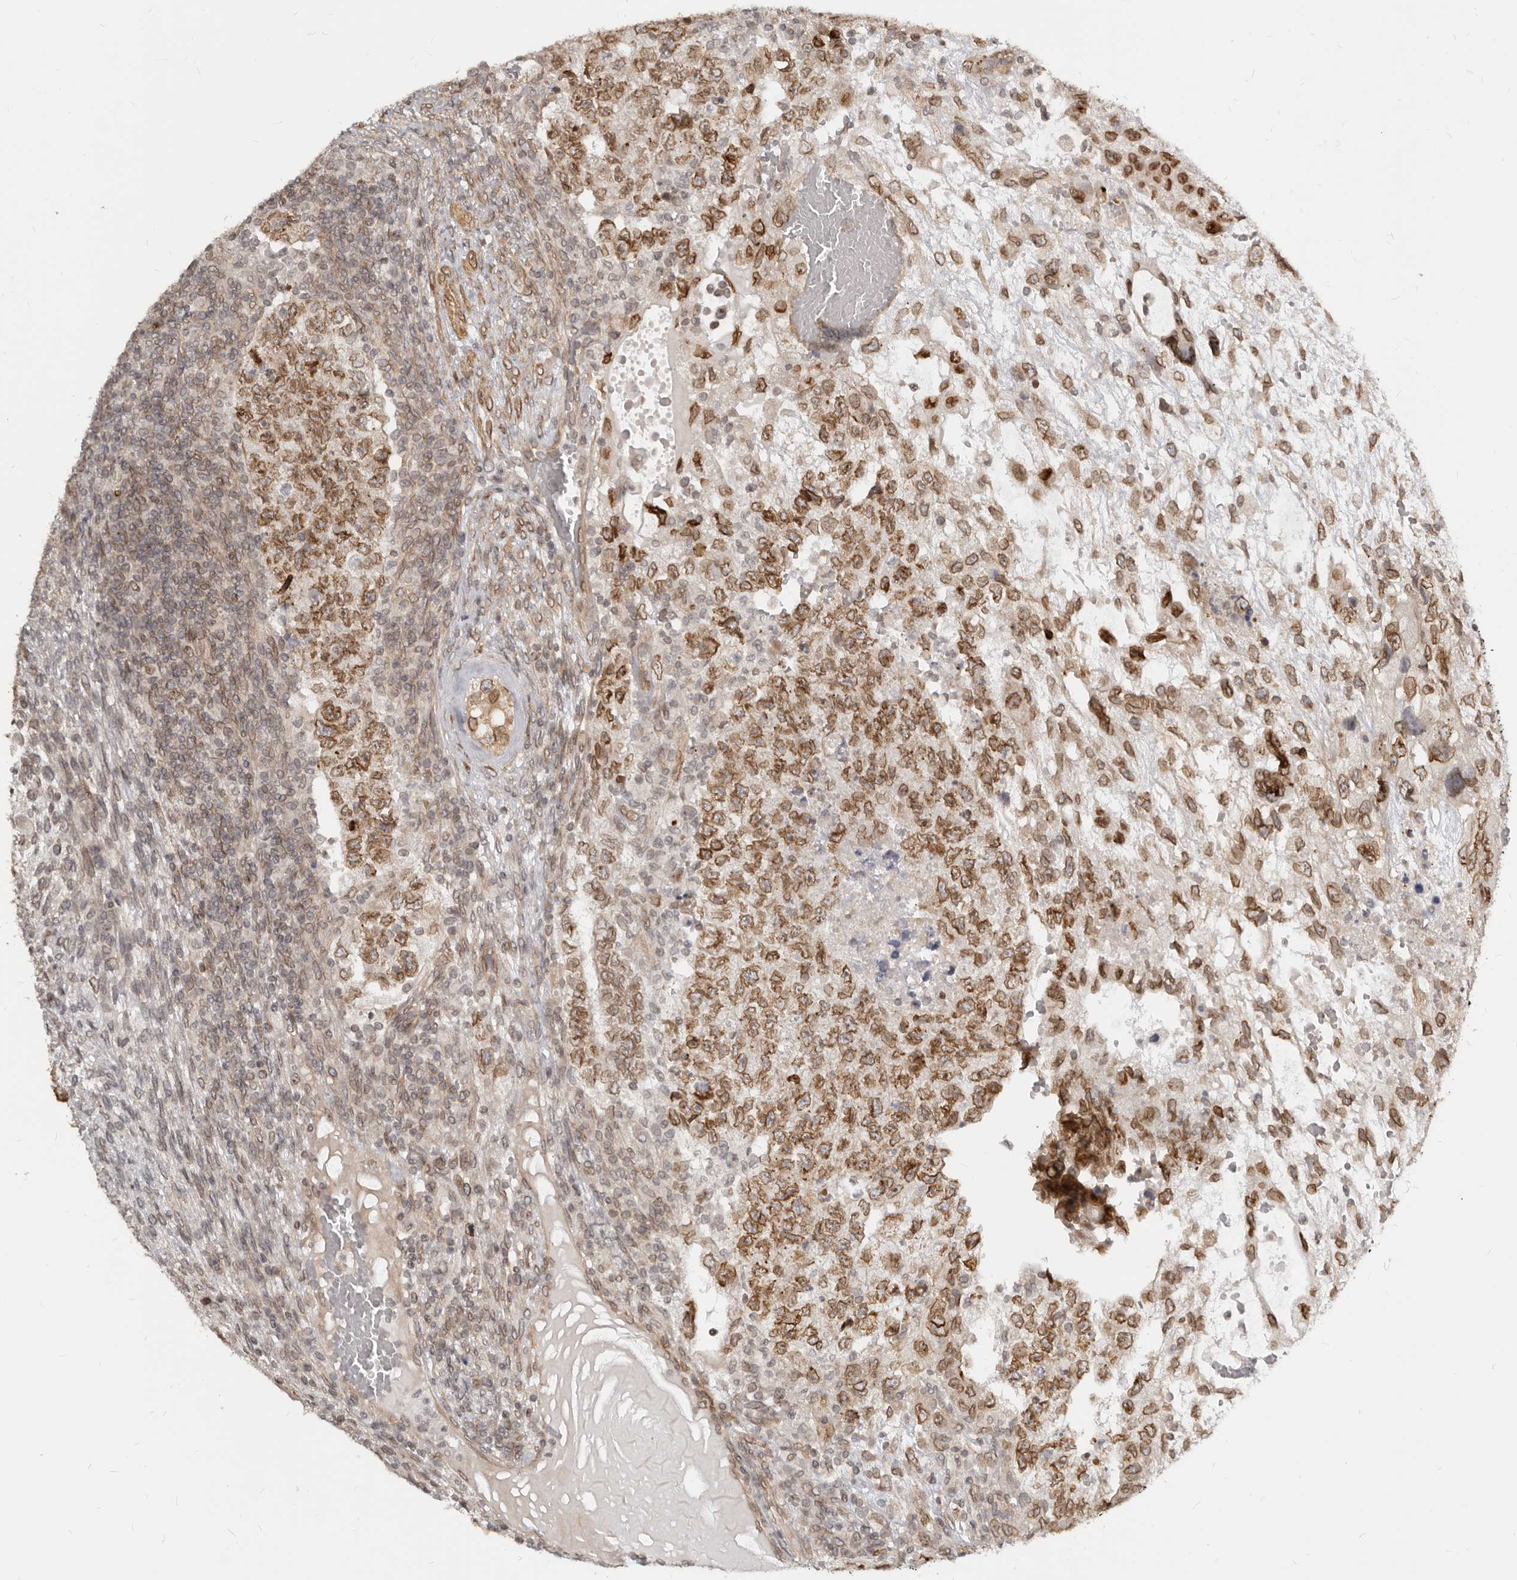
{"staining": {"intensity": "strong", "quantity": ">75%", "location": "cytoplasmic/membranous,nuclear"}, "tissue": "testis cancer", "cell_type": "Tumor cells", "image_type": "cancer", "snomed": [{"axis": "morphology", "description": "Carcinoma, Embryonal, NOS"}, {"axis": "topography", "description": "Testis"}], "caption": "IHC image of neoplastic tissue: testis cancer (embryonal carcinoma) stained using IHC demonstrates high levels of strong protein expression localized specifically in the cytoplasmic/membranous and nuclear of tumor cells, appearing as a cytoplasmic/membranous and nuclear brown color.", "gene": "NUP153", "patient": {"sex": "male", "age": 36}}